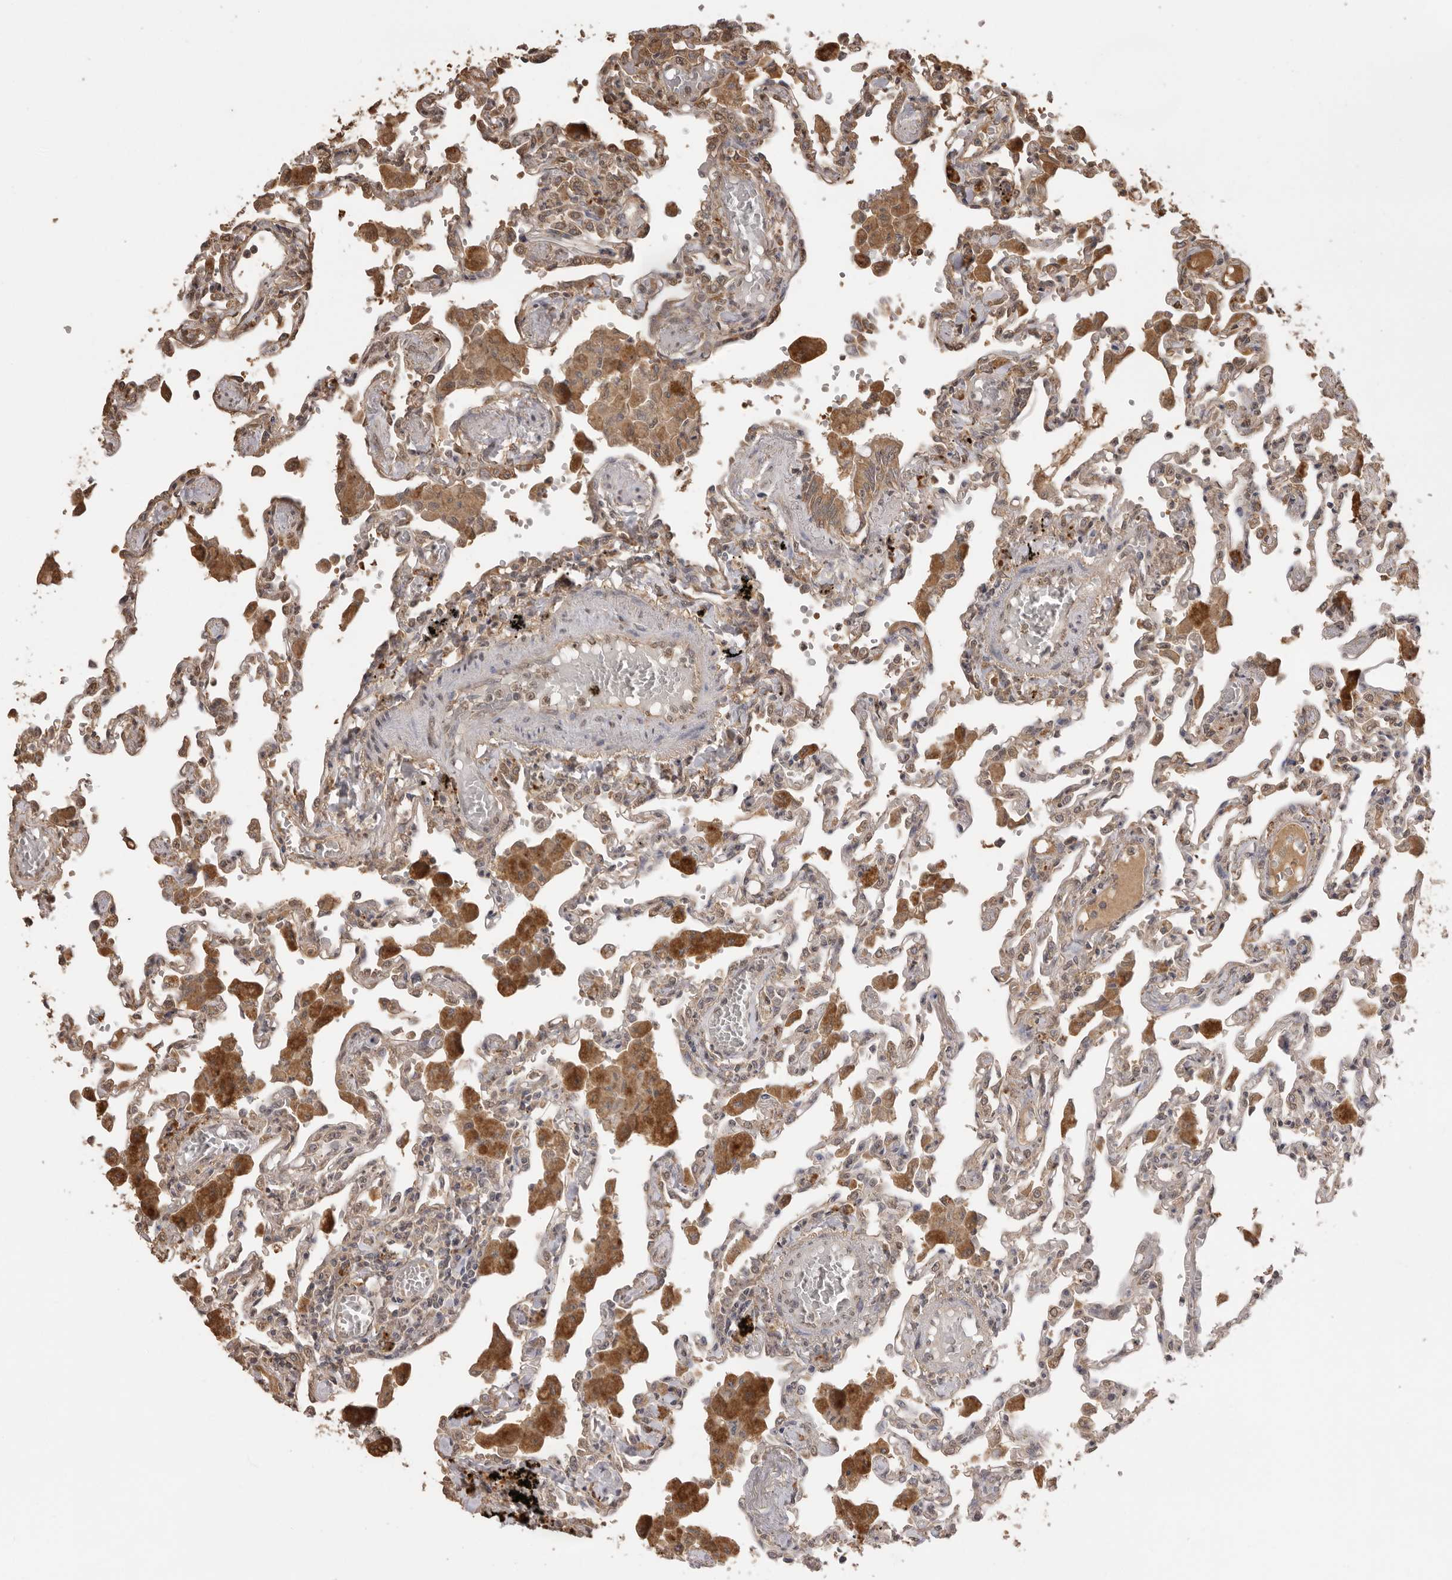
{"staining": {"intensity": "moderate", "quantity": "25%-75%", "location": "cytoplasmic/membranous"}, "tissue": "lung", "cell_type": "Alveolar cells", "image_type": "normal", "snomed": [{"axis": "morphology", "description": "Normal tissue, NOS"}, {"axis": "topography", "description": "Bronchus"}, {"axis": "topography", "description": "Lung"}], "caption": "Immunohistochemical staining of unremarkable human lung shows 25%-75% levels of moderate cytoplasmic/membranous protein positivity in approximately 25%-75% of alveolar cells.", "gene": "JAG2", "patient": {"sex": "female", "age": 49}}